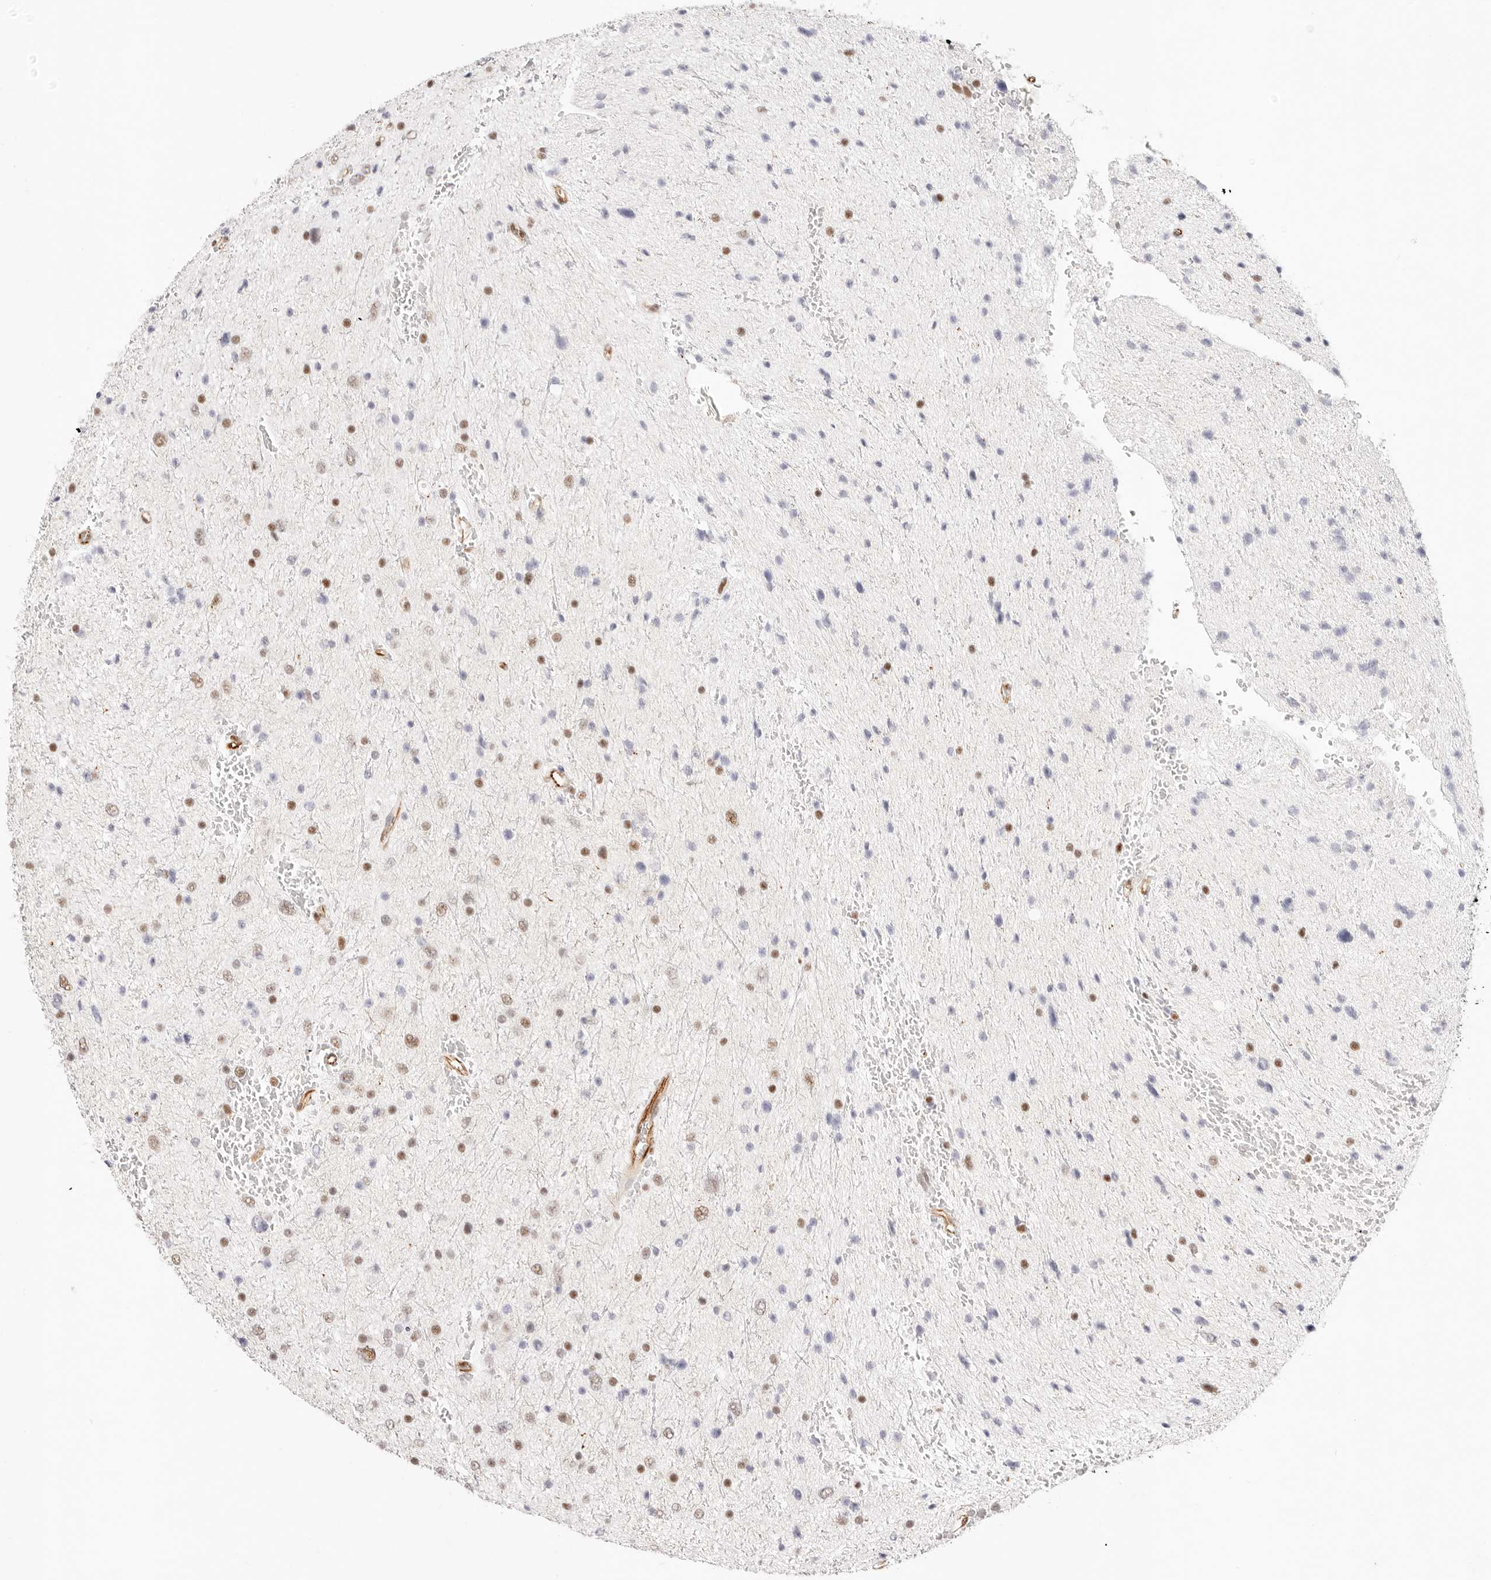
{"staining": {"intensity": "moderate", "quantity": "<25%", "location": "nuclear"}, "tissue": "glioma", "cell_type": "Tumor cells", "image_type": "cancer", "snomed": [{"axis": "morphology", "description": "Glioma, malignant, Low grade"}, {"axis": "topography", "description": "Brain"}], "caption": "A high-resolution photomicrograph shows immunohistochemistry (IHC) staining of malignant glioma (low-grade), which exhibits moderate nuclear staining in approximately <25% of tumor cells.", "gene": "ZC3H11A", "patient": {"sex": "female", "age": 37}}